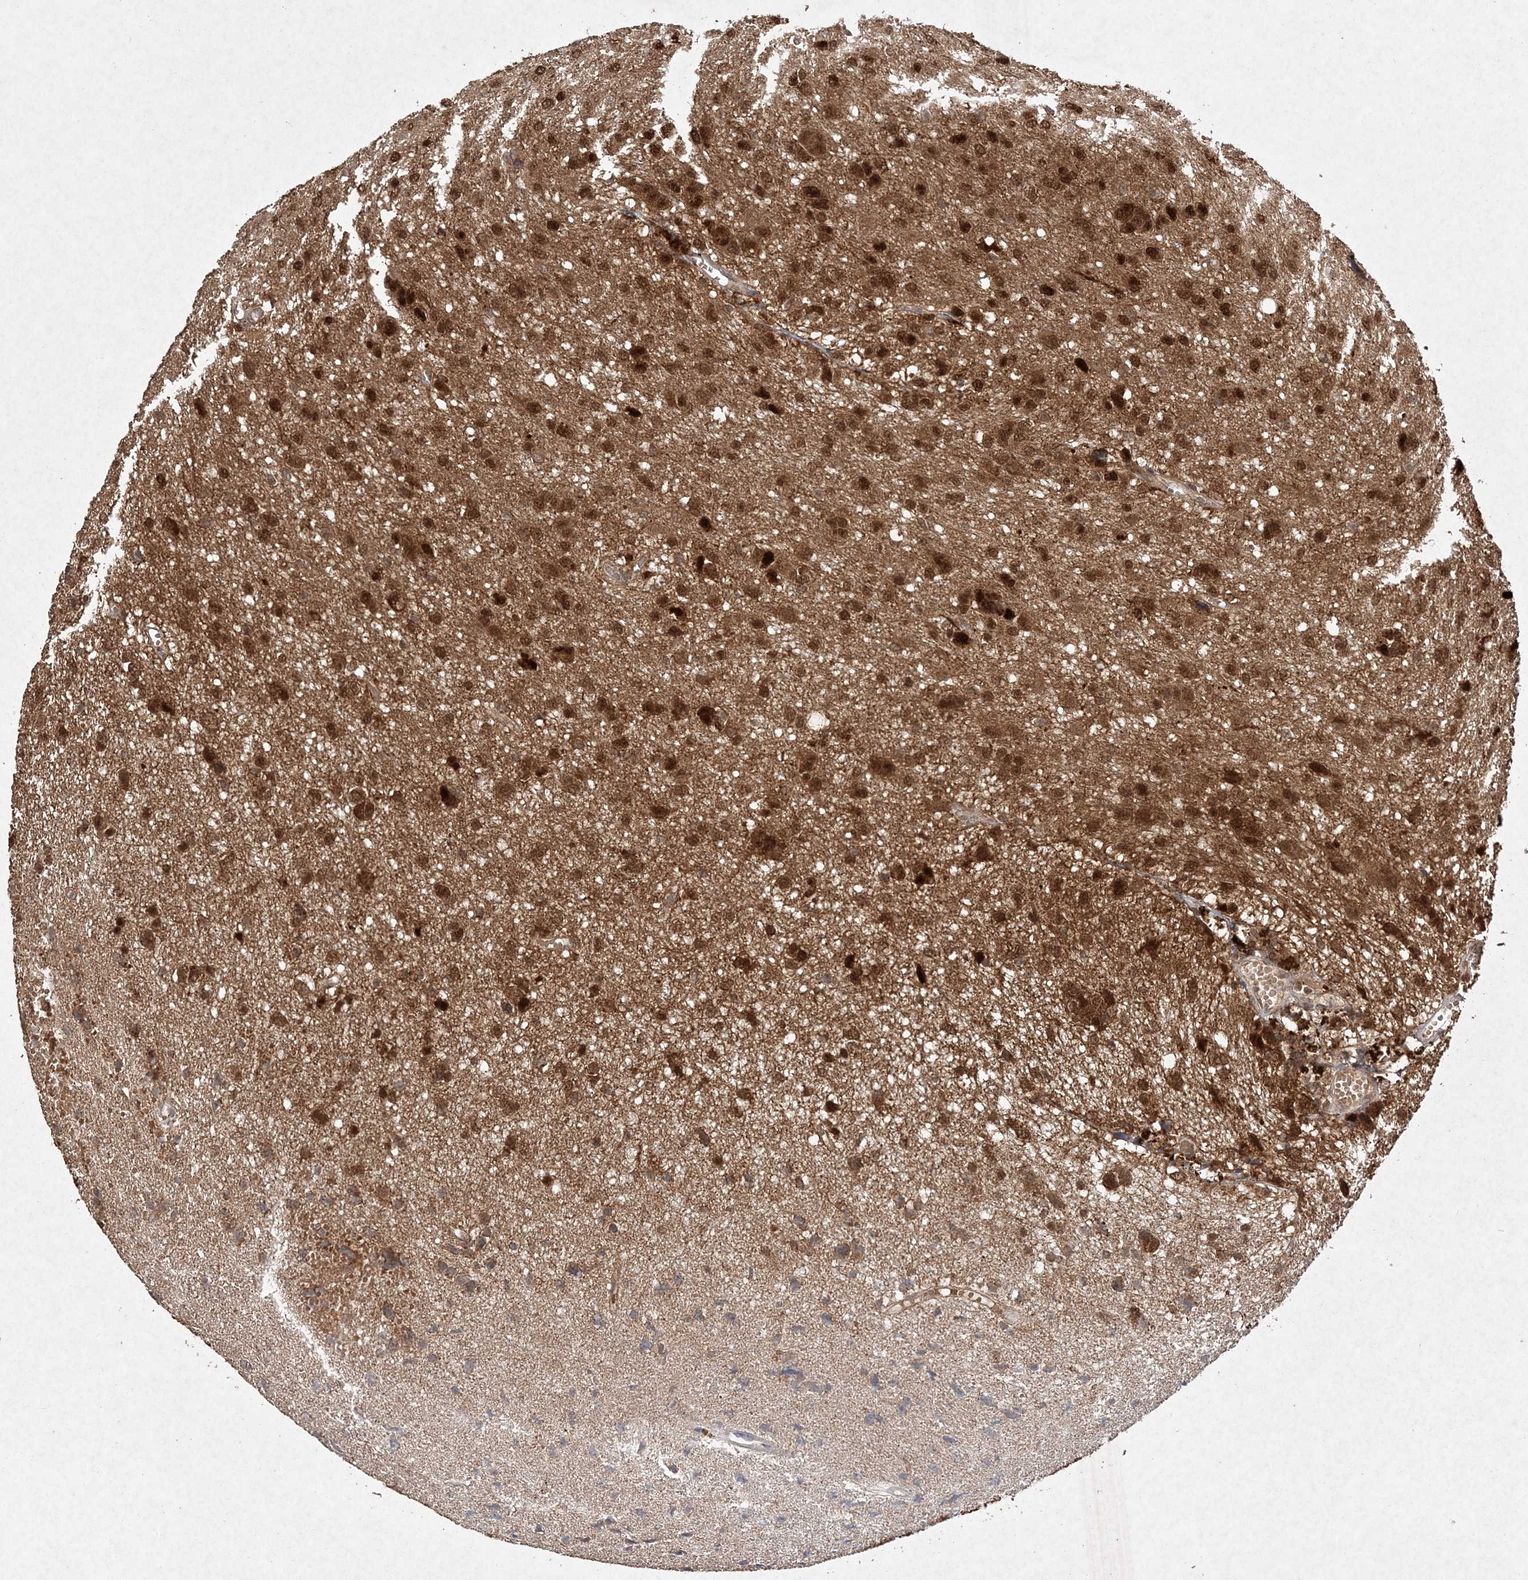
{"staining": {"intensity": "strong", "quantity": ">75%", "location": "nuclear"}, "tissue": "glioma", "cell_type": "Tumor cells", "image_type": "cancer", "snomed": [{"axis": "morphology", "description": "Glioma, malignant, High grade"}, {"axis": "topography", "description": "Brain"}], "caption": "Brown immunohistochemical staining in human malignant glioma (high-grade) shows strong nuclear positivity in approximately >75% of tumor cells.", "gene": "NIF3L1", "patient": {"sex": "female", "age": 59}}